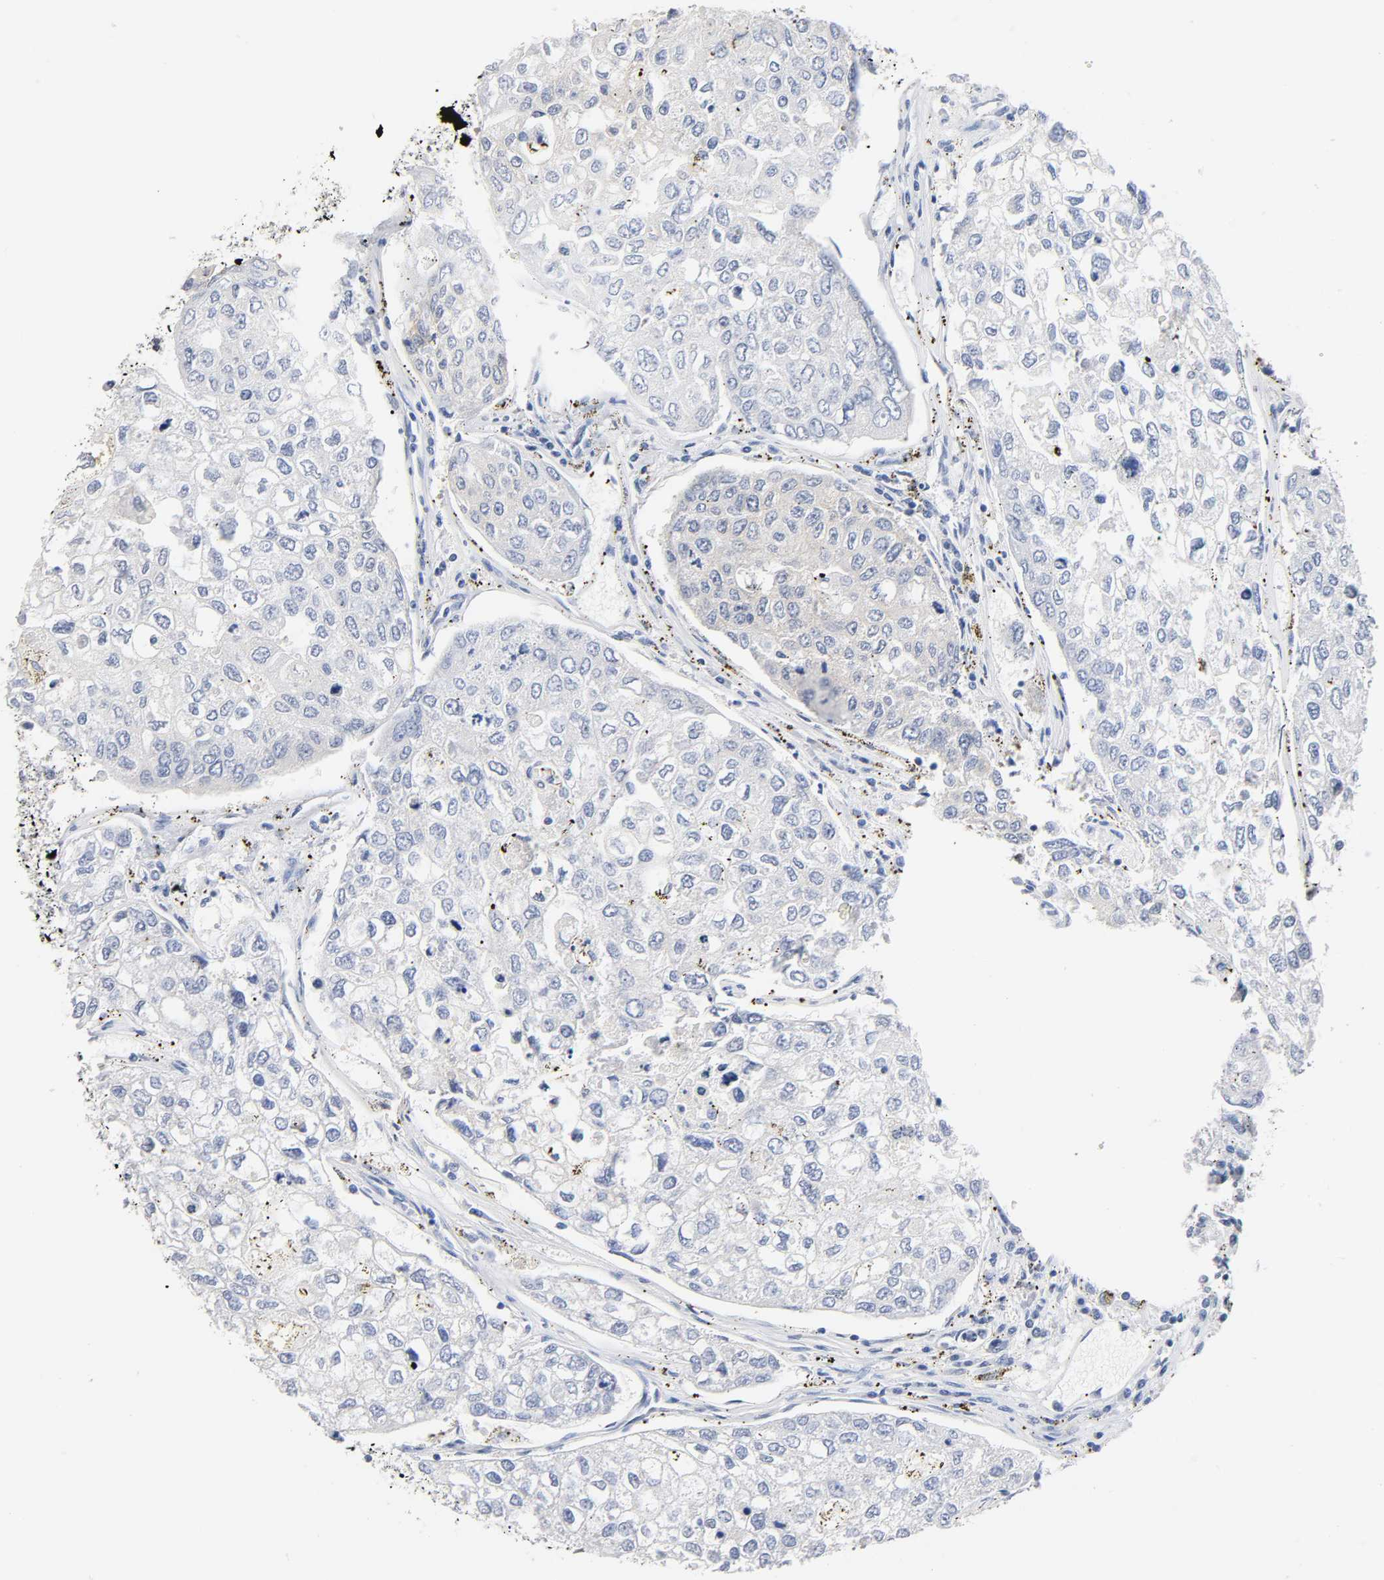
{"staining": {"intensity": "negative", "quantity": "none", "location": "none"}, "tissue": "urothelial cancer", "cell_type": "Tumor cells", "image_type": "cancer", "snomed": [{"axis": "morphology", "description": "Urothelial carcinoma, High grade"}, {"axis": "topography", "description": "Lymph node"}, {"axis": "topography", "description": "Urinary bladder"}], "caption": "This is an immunohistochemistry (IHC) histopathology image of urothelial cancer. There is no positivity in tumor cells.", "gene": "MALT1", "patient": {"sex": "male", "age": 51}}